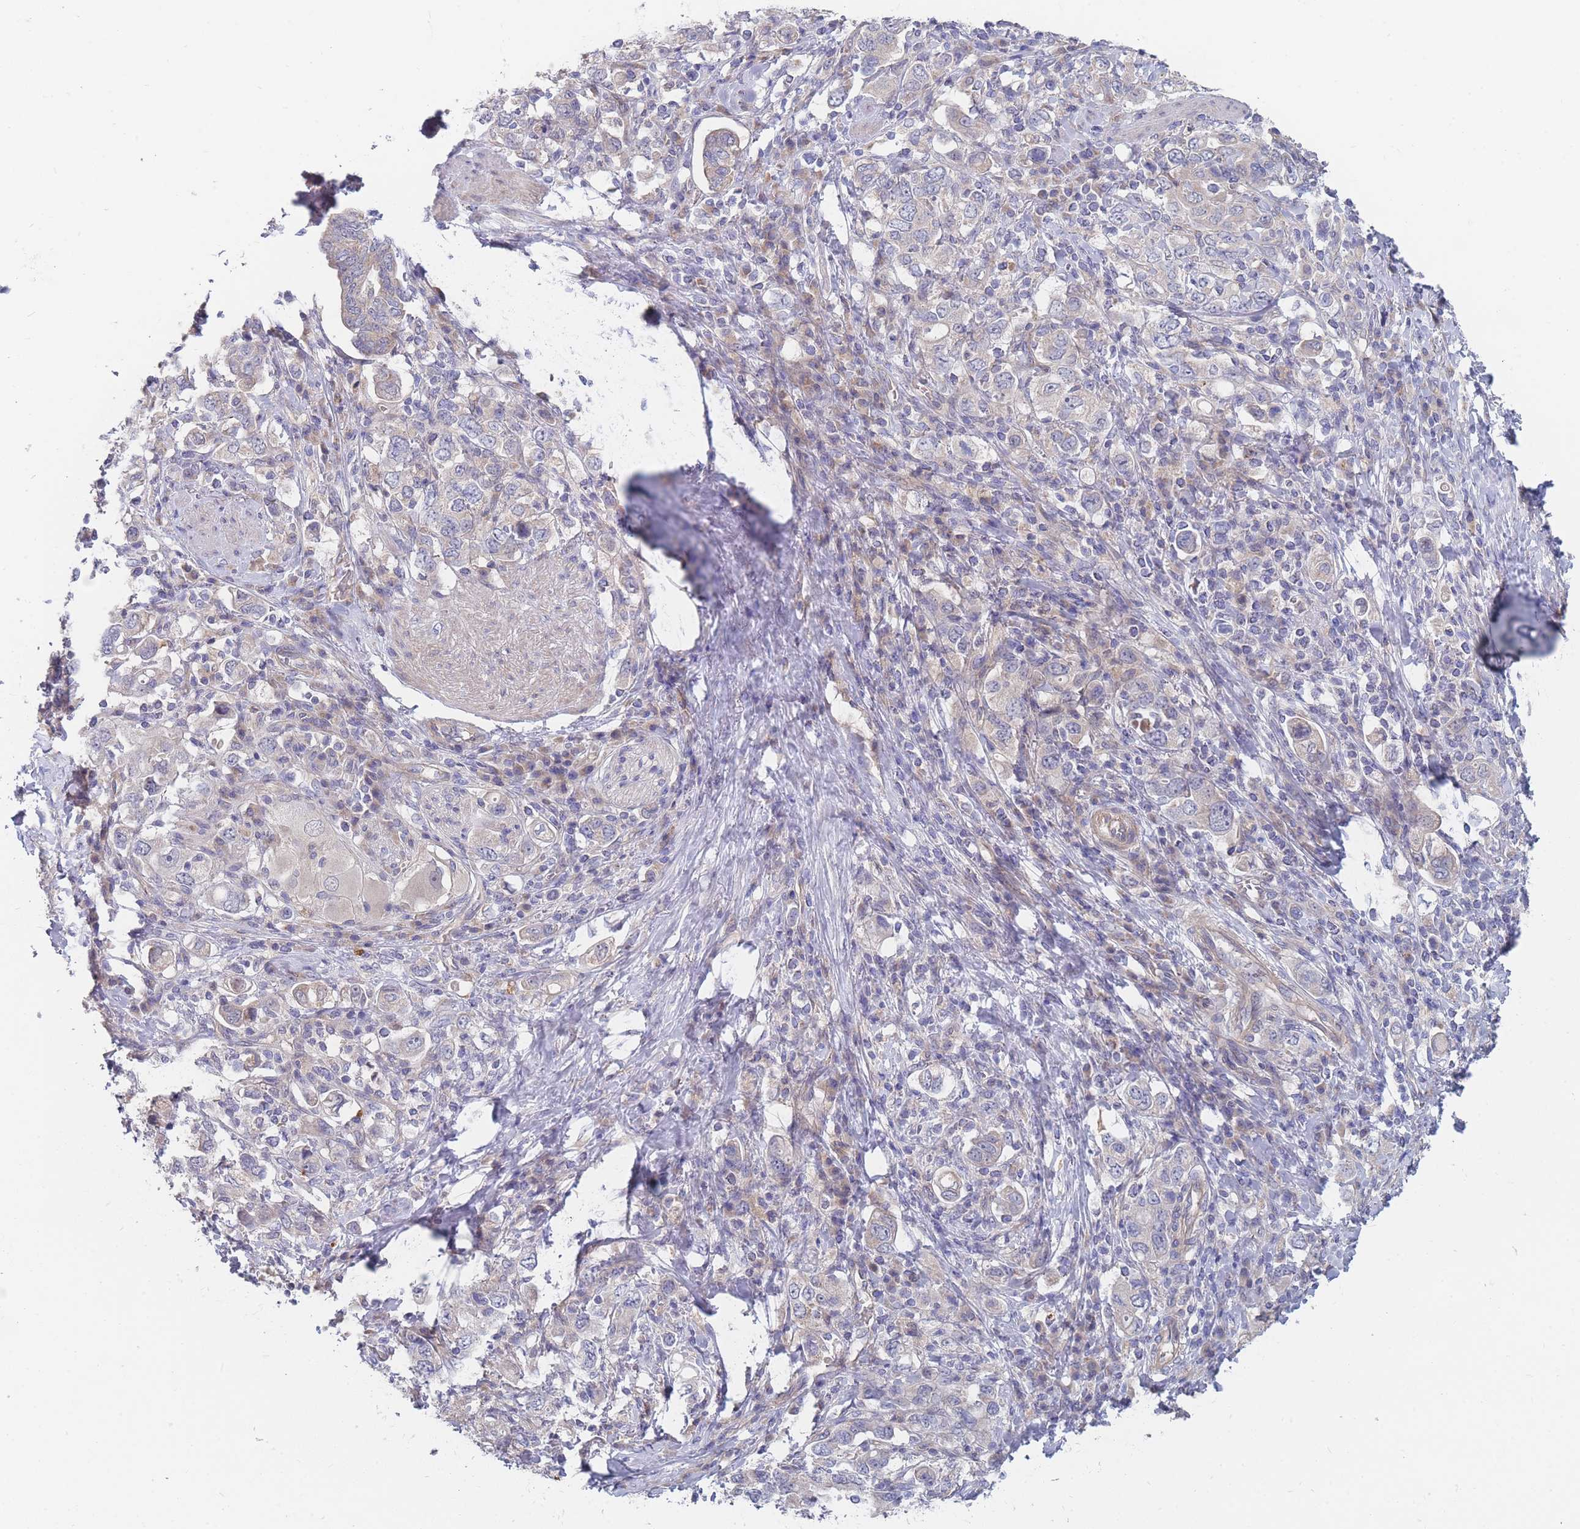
{"staining": {"intensity": "weak", "quantity": "<25%", "location": "cytoplasmic/membranous"}, "tissue": "stomach cancer", "cell_type": "Tumor cells", "image_type": "cancer", "snomed": [{"axis": "morphology", "description": "Adenocarcinoma, NOS"}, {"axis": "topography", "description": "Stomach, upper"}, {"axis": "topography", "description": "Stomach"}], "caption": "High magnification brightfield microscopy of adenocarcinoma (stomach) stained with DAB (3,3'-diaminobenzidine) (brown) and counterstained with hematoxylin (blue): tumor cells show no significant staining.", "gene": "NUB1", "patient": {"sex": "male", "age": 62}}